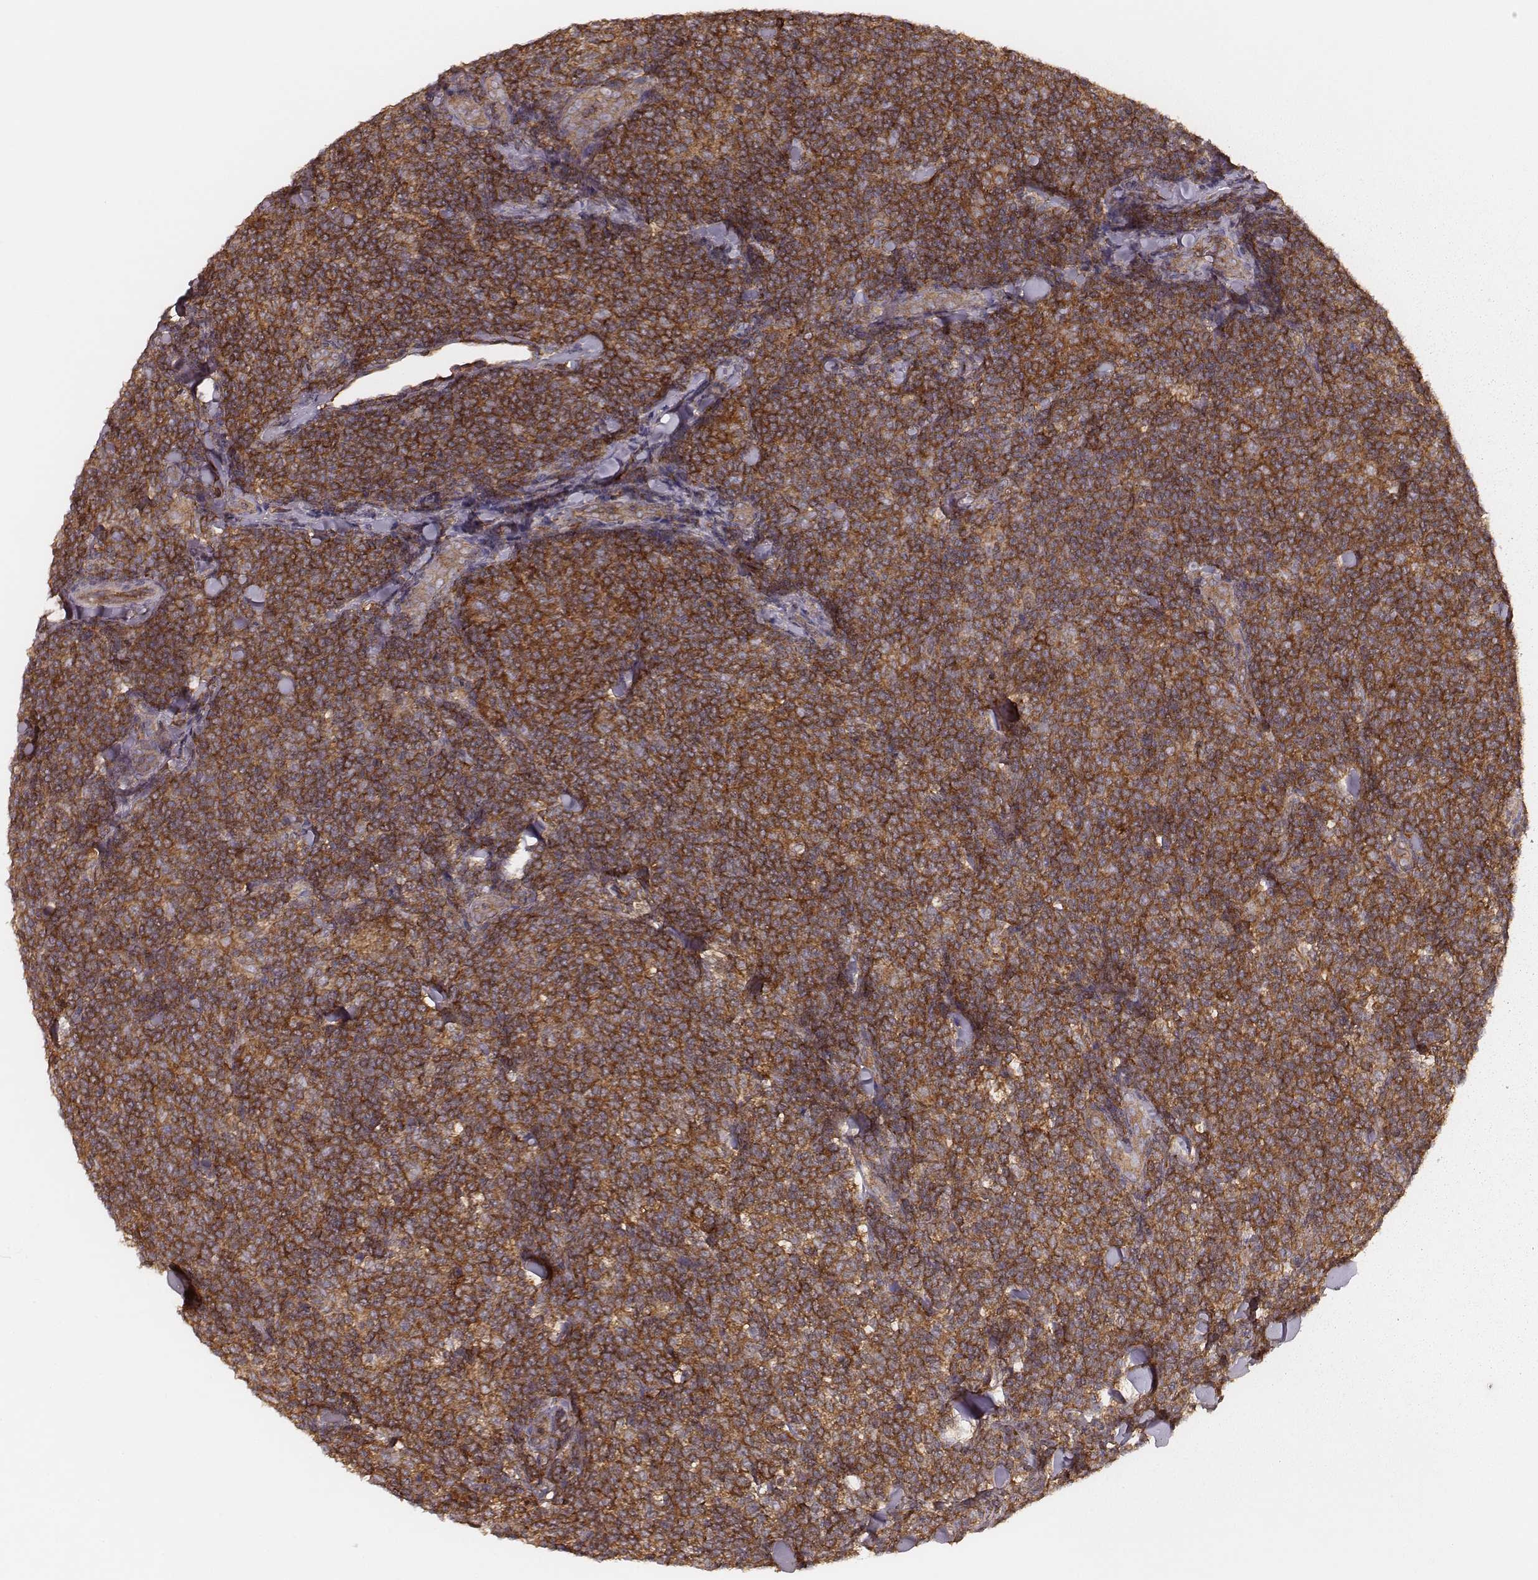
{"staining": {"intensity": "strong", "quantity": ">75%", "location": "cytoplasmic/membranous"}, "tissue": "lymphoma", "cell_type": "Tumor cells", "image_type": "cancer", "snomed": [{"axis": "morphology", "description": "Malignant lymphoma, non-Hodgkin's type, Low grade"}, {"axis": "topography", "description": "Lymph node"}], "caption": "Strong cytoplasmic/membranous expression for a protein is identified in approximately >75% of tumor cells of lymphoma using immunohistochemistry (IHC).", "gene": "CARS1", "patient": {"sex": "female", "age": 56}}